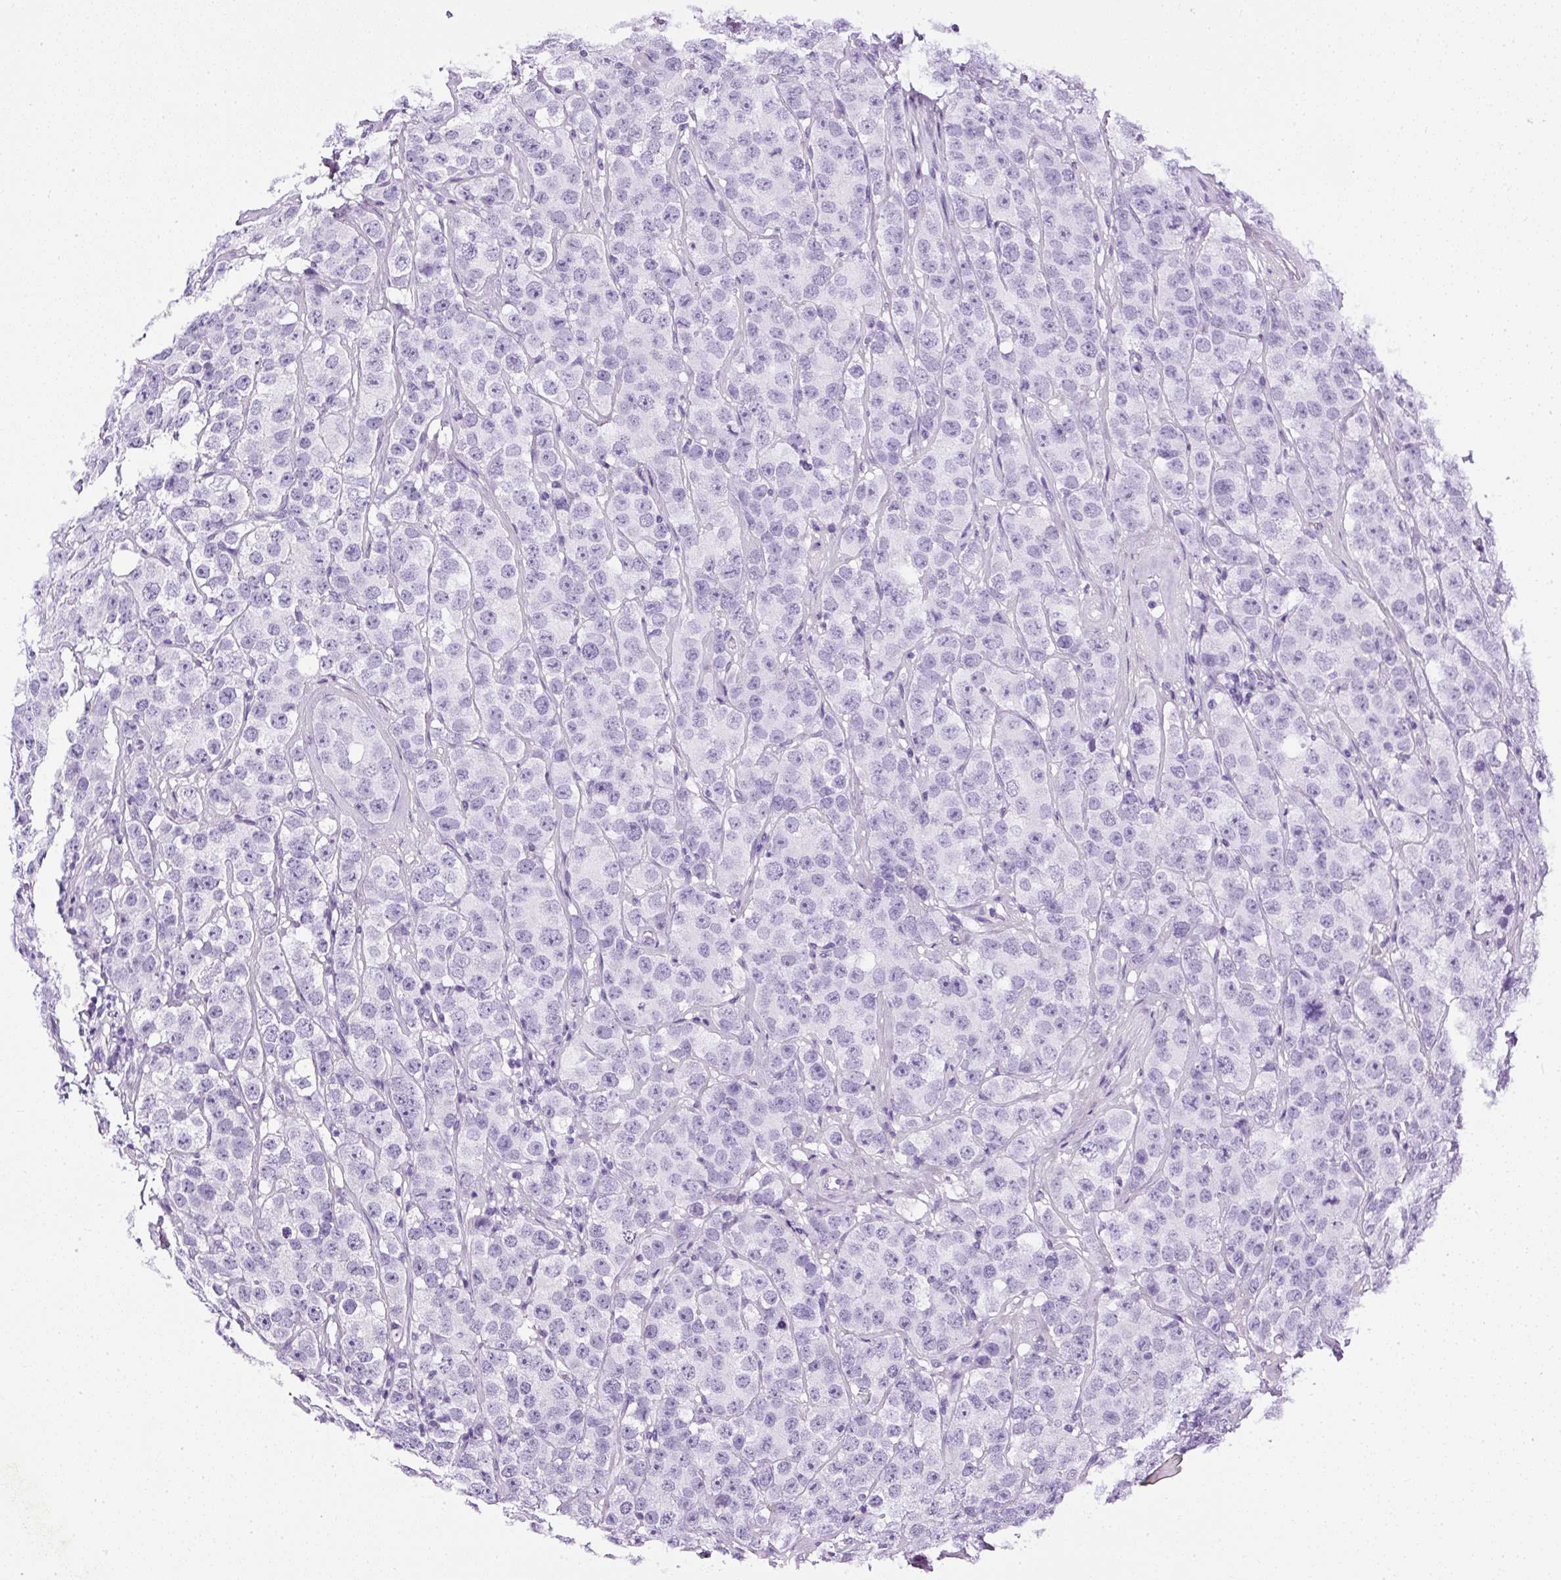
{"staining": {"intensity": "negative", "quantity": "none", "location": "none"}, "tissue": "testis cancer", "cell_type": "Tumor cells", "image_type": "cancer", "snomed": [{"axis": "morphology", "description": "Seminoma, NOS"}, {"axis": "topography", "description": "Testis"}], "caption": "This micrograph is of testis cancer stained with immunohistochemistry to label a protein in brown with the nuclei are counter-stained blue. There is no staining in tumor cells. Brightfield microscopy of immunohistochemistry stained with DAB (brown) and hematoxylin (blue), captured at high magnification.", "gene": "ATP2A1", "patient": {"sex": "male", "age": 28}}